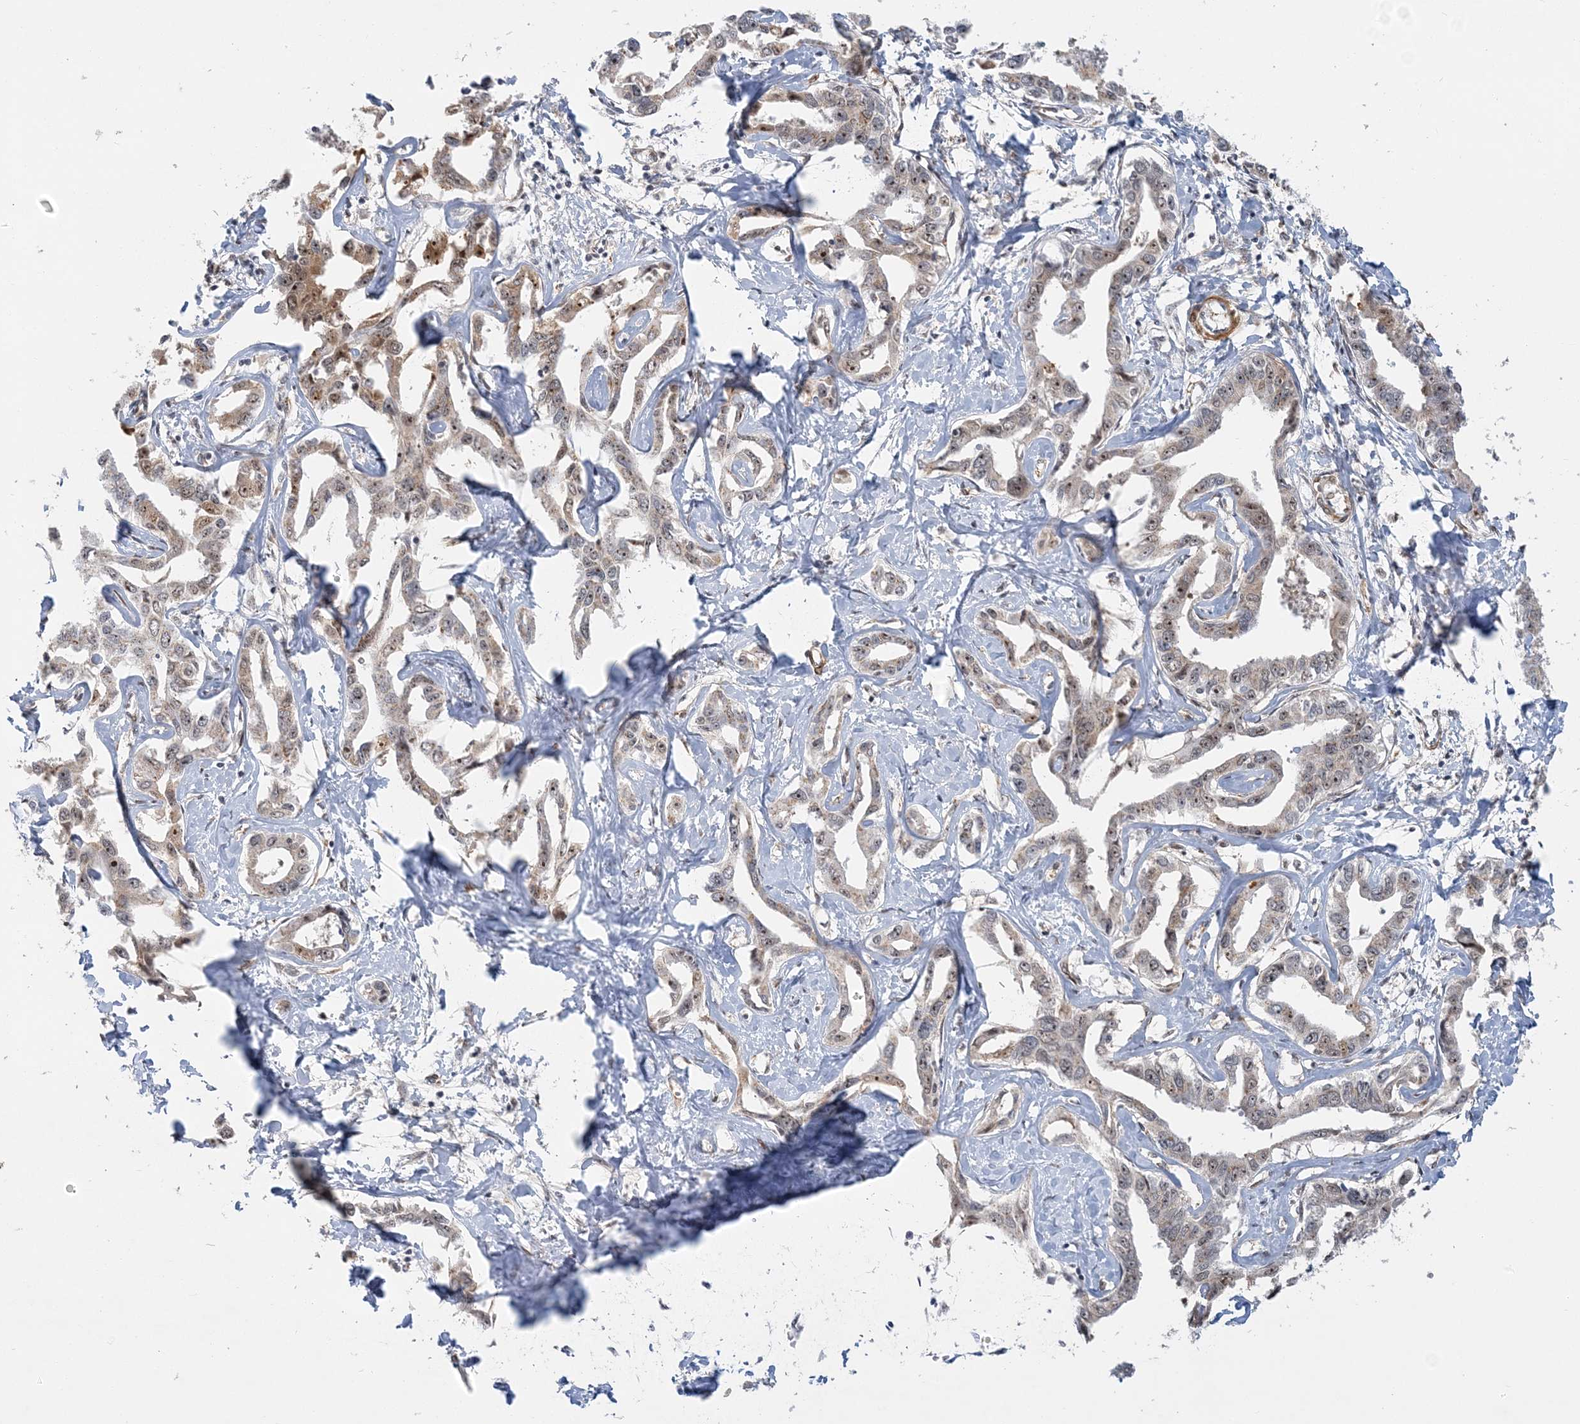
{"staining": {"intensity": "weak", "quantity": "<25%", "location": "cytoplasmic/membranous,nuclear"}, "tissue": "liver cancer", "cell_type": "Tumor cells", "image_type": "cancer", "snomed": [{"axis": "morphology", "description": "Cholangiocarcinoma"}, {"axis": "topography", "description": "Liver"}], "caption": "Immunohistochemistry (IHC) of liver cancer shows no expression in tumor cells.", "gene": "PLRG1", "patient": {"sex": "male", "age": 59}}